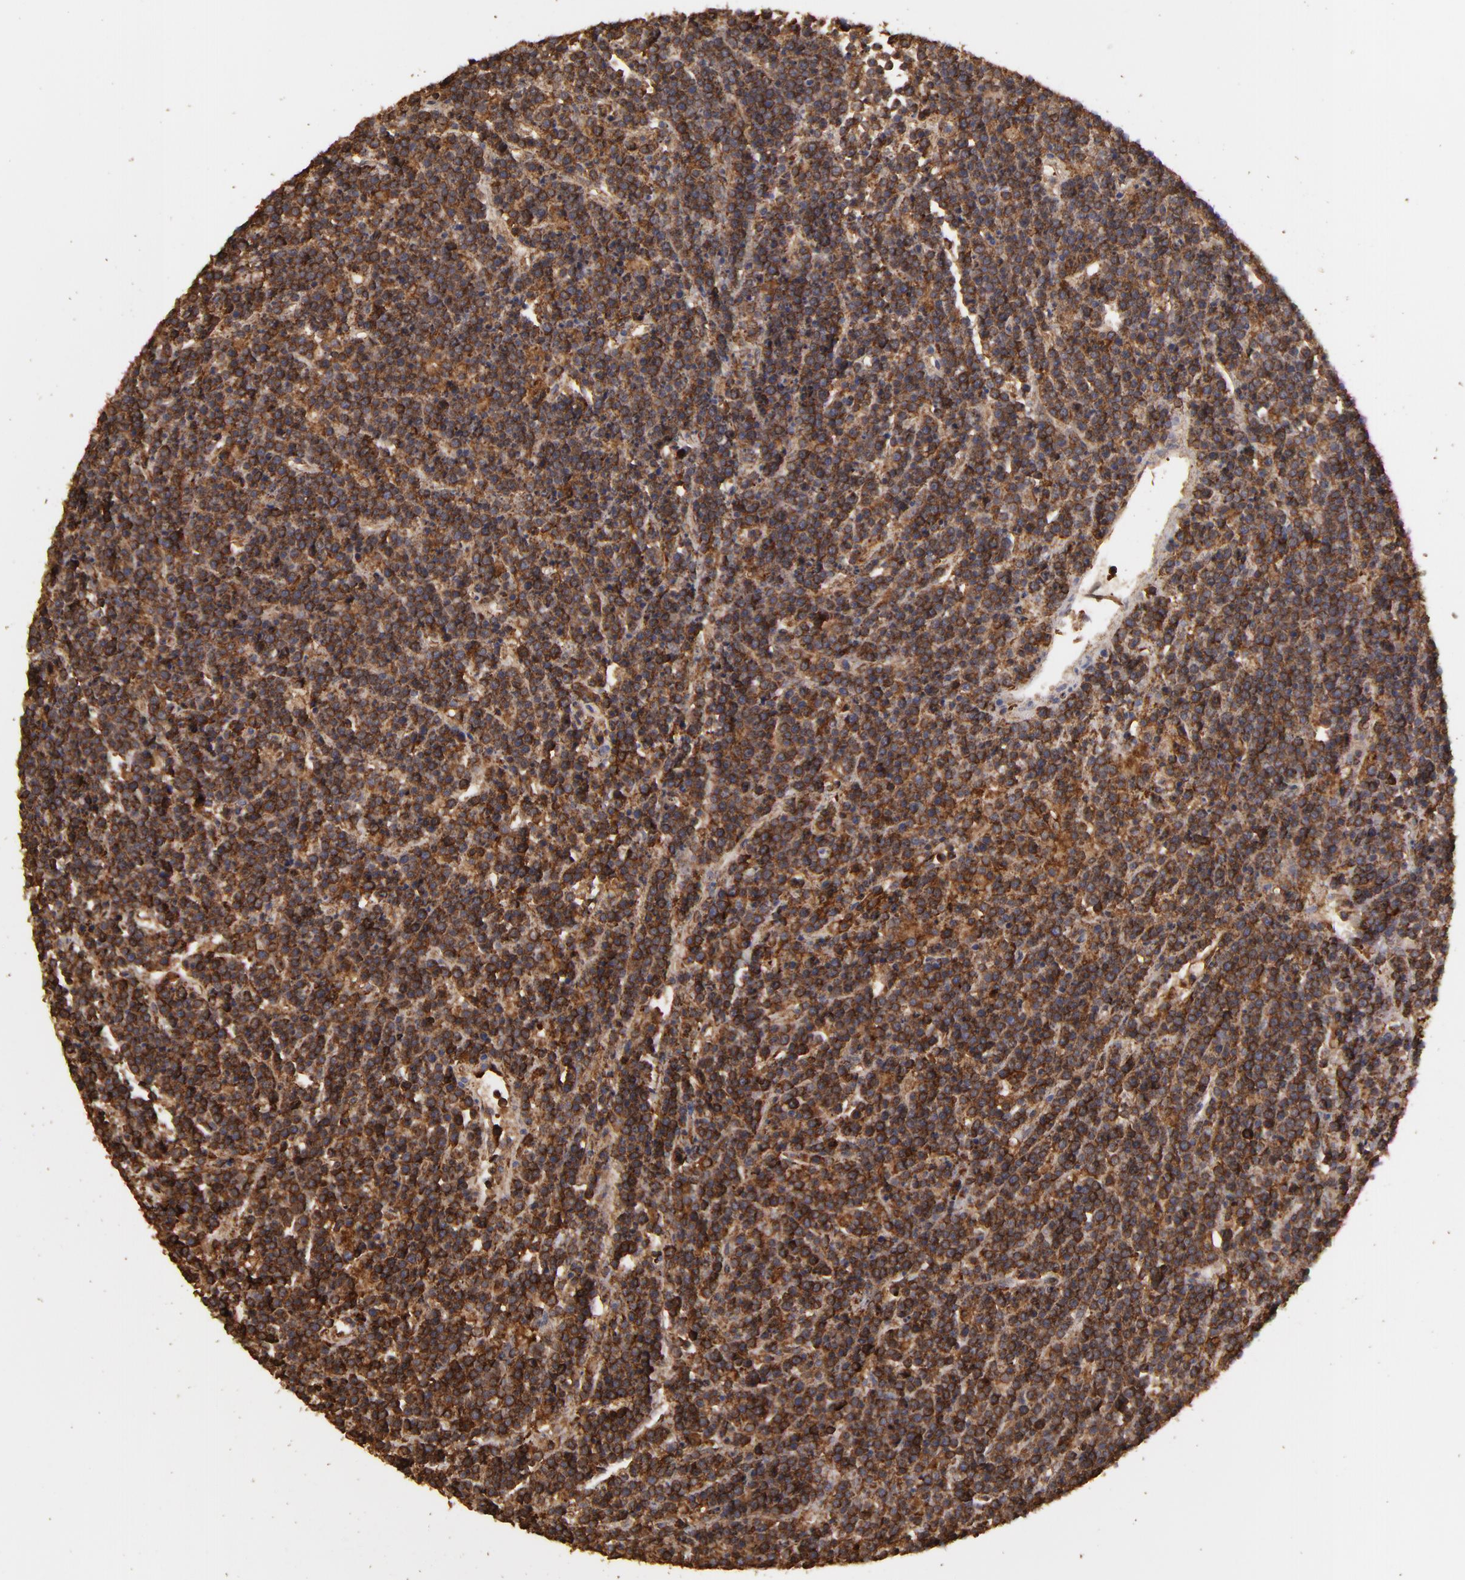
{"staining": {"intensity": "strong", "quantity": ">75%", "location": "cytoplasmic/membranous"}, "tissue": "lymphoma", "cell_type": "Tumor cells", "image_type": "cancer", "snomed": [{"axis": "morphology", "description": "Malignant lymphoma, non-Hodgkin's type, High grade"}, {"axis": "topography", "description": "Ovary"}], "caption": "About >75% of tumor cells in malignant lymphoma, non-Hodgkin's type (high-grade) reveal strong cytoplasmic/membranous protein positivity as visualized by brown immunohistochemical staining.", "gene": "ACTB", "patient": {"sex": "female", "age": 56}}